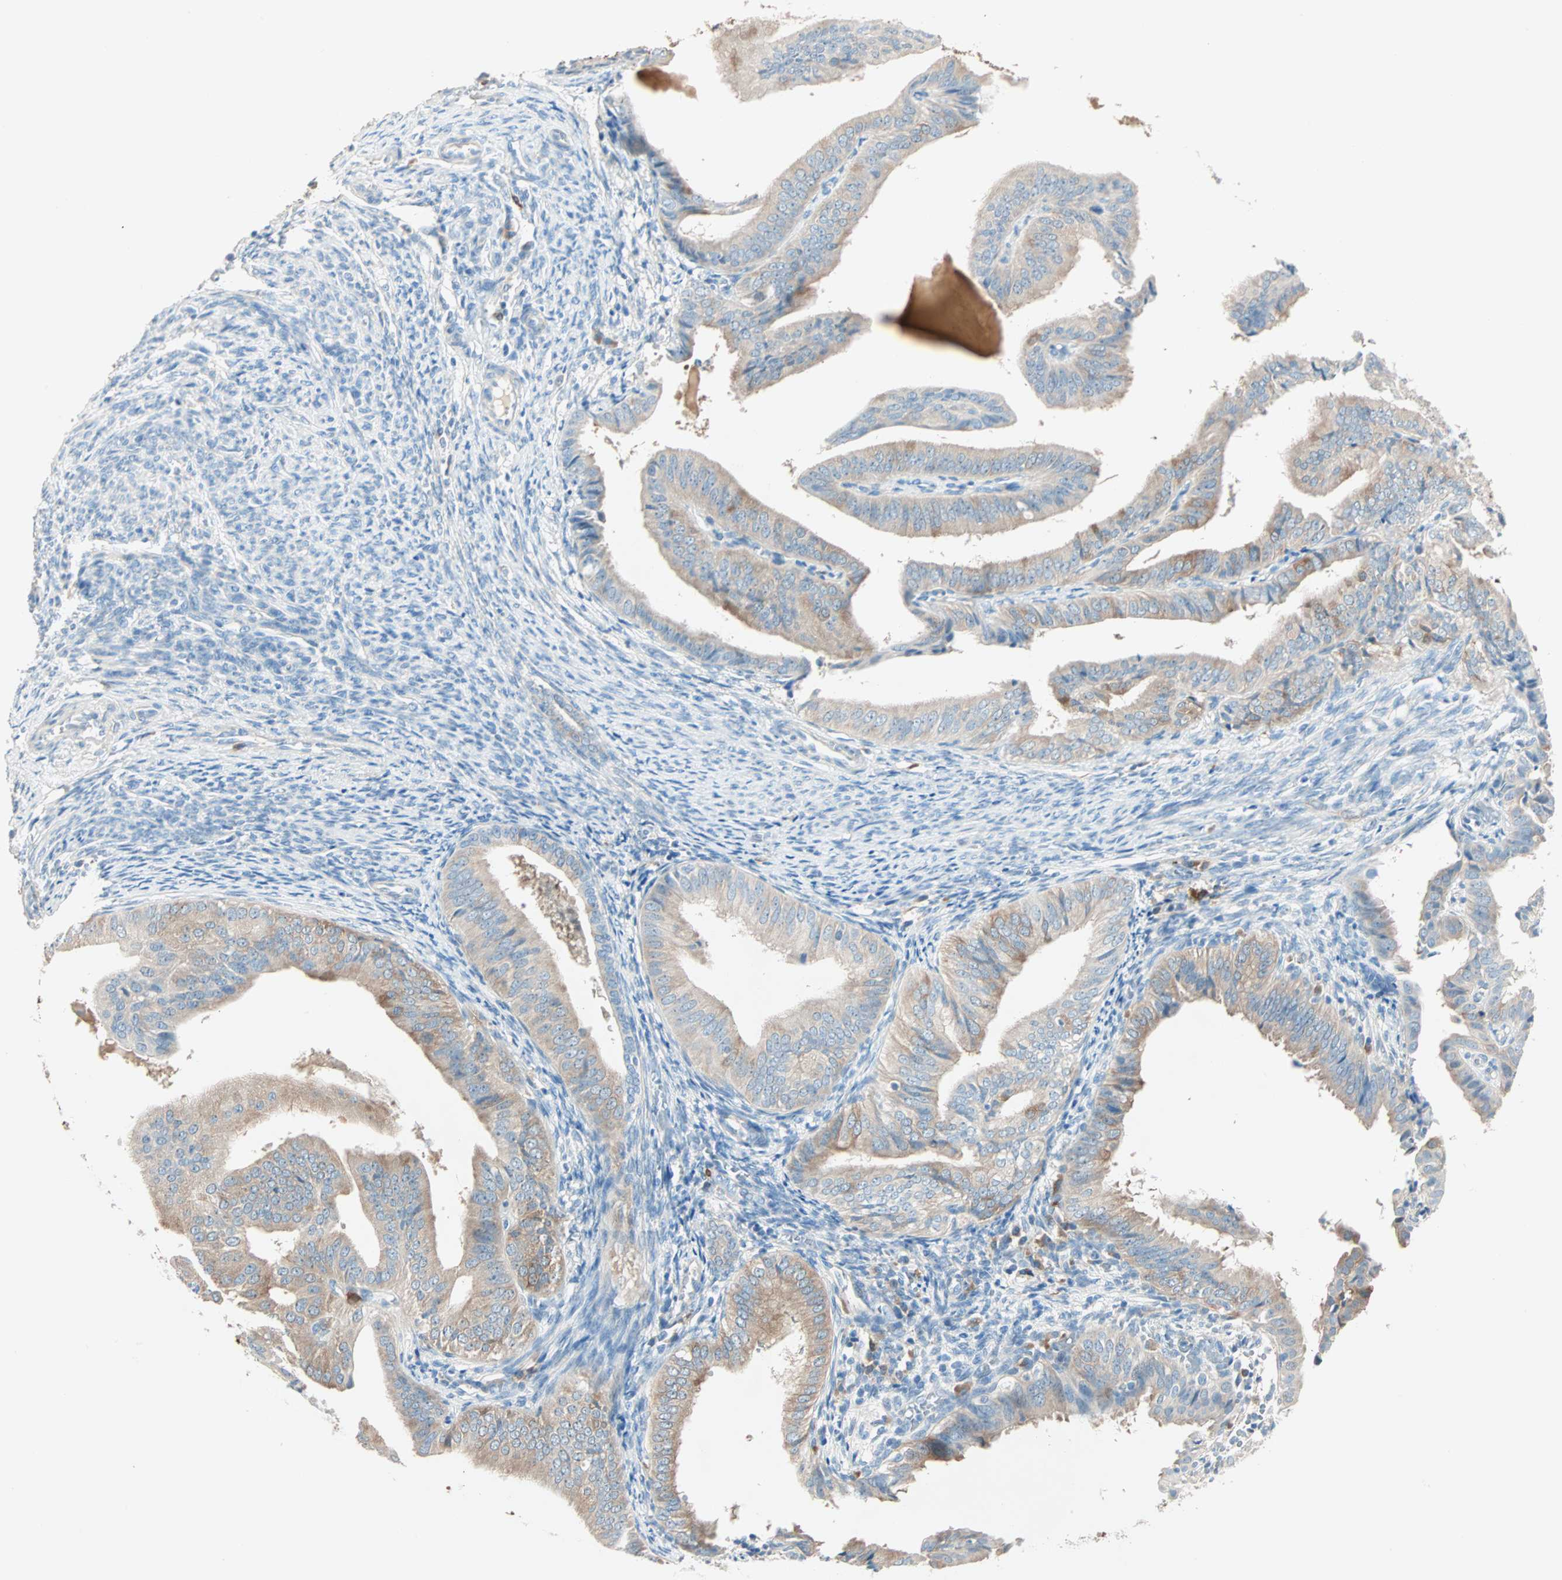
{"staining": {"intensity": "moderate", "quantity": "25%-75%", "location": "cytoplasmic/membranous"}, "tissue": "endometrial cancer", "cell_type": "Tumor cells", "image_type": "cancer", "snomed": [{"axis": "morphology", "description": "Adenocarcinoma, NOS"}, {"axis": "topography", "description": "Endometrium"}], "caption": "This is a micrograph of immunohistochemistry staining of endometrial cancer (adenocarcinoma), which shows moderate expression in the cytoplasmic/membranous of tumor cells.", "gene": "ATF6", "patient": {"sex": "female", "age": 58}}